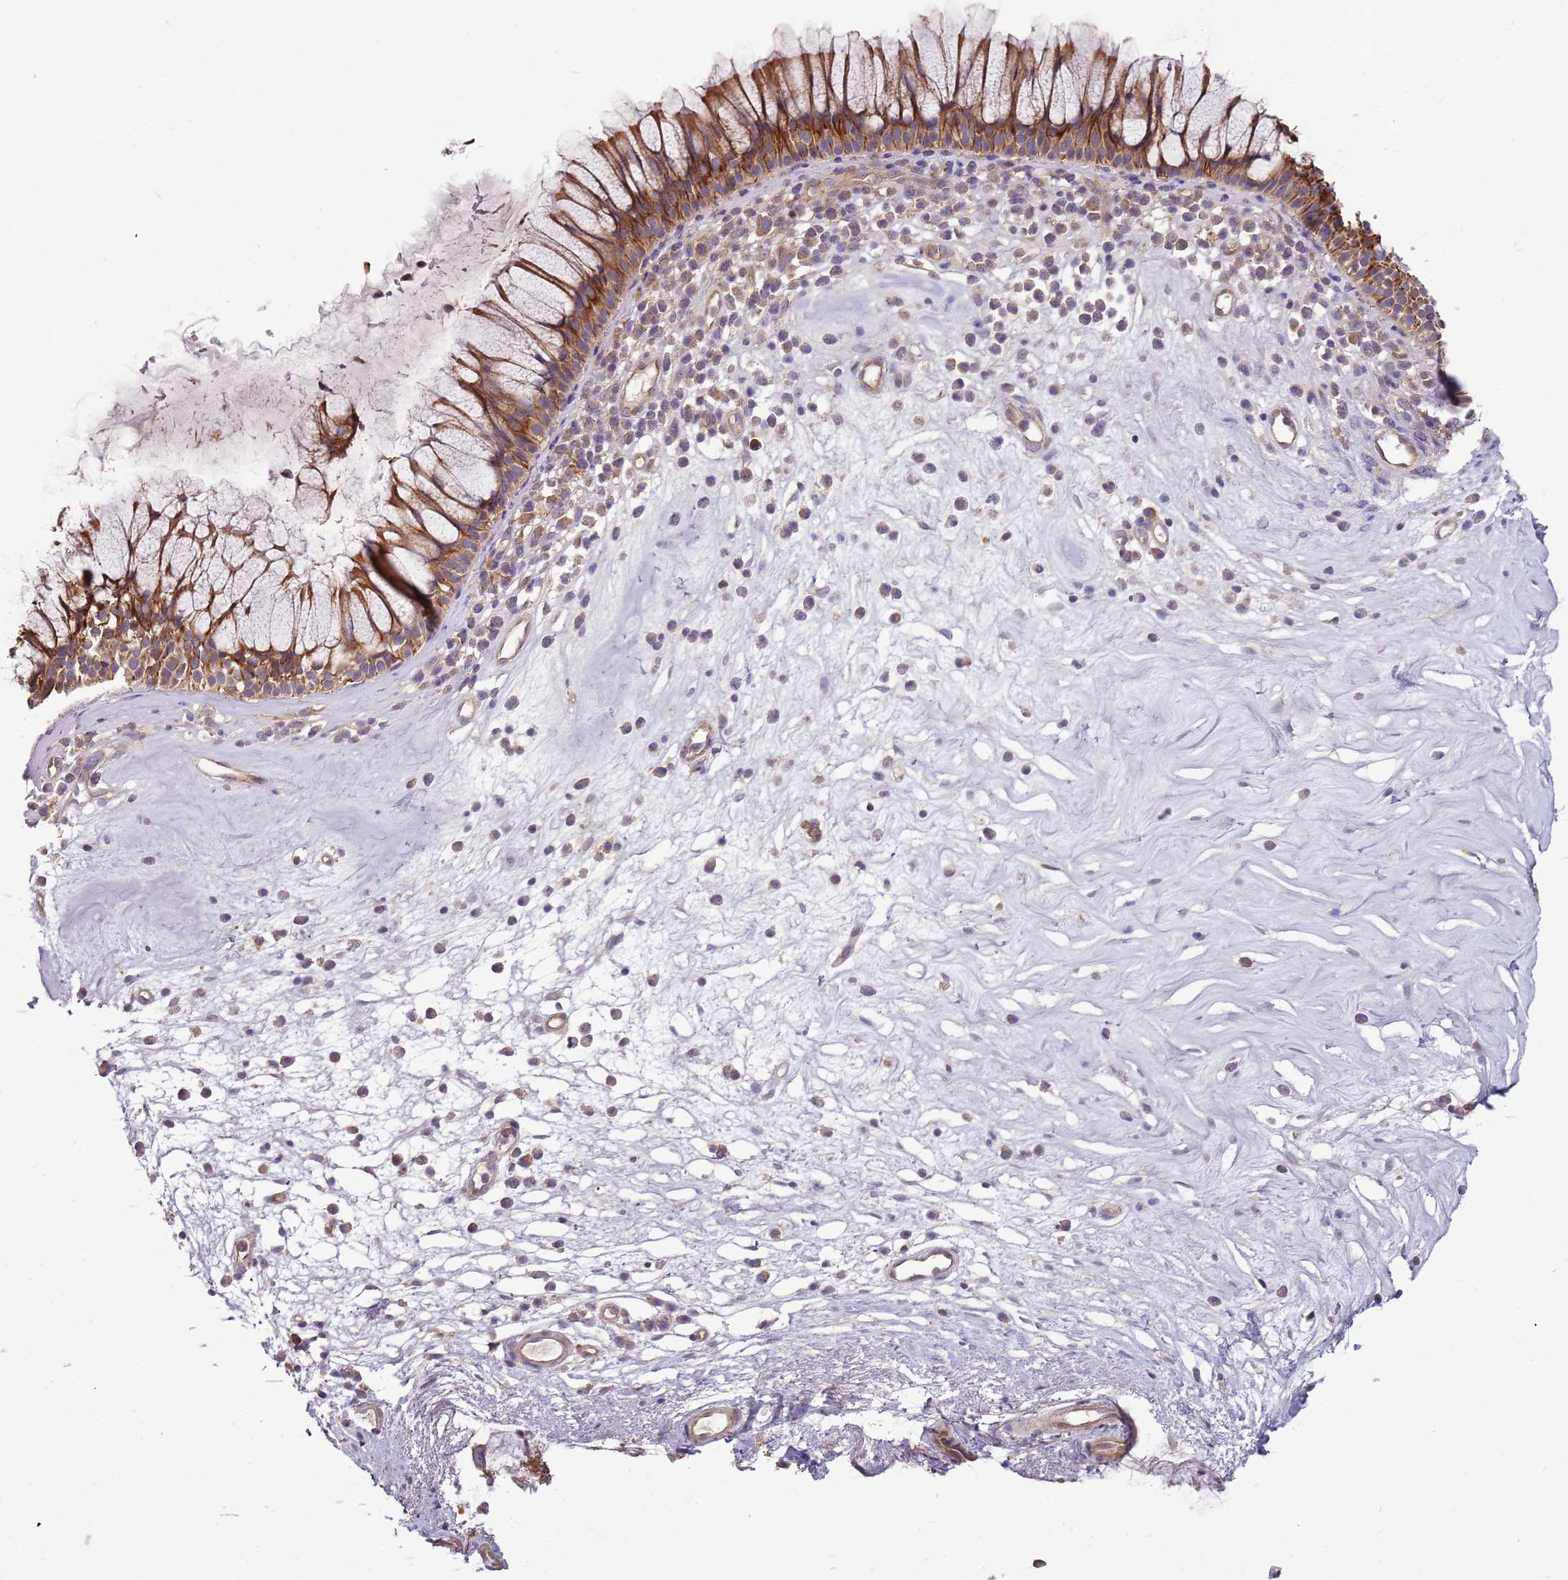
{"staining": {"intensity": "strong", "quantity": ">75%", "location": "cytoplasmic/membranous"}, "tissue": "nasopharynx", "cell_type": "Respiratory epithelial cells", "image_type": "normal", "snomed": [{"axis": "morphology", "description": "Normal tissue, NOS"}, {"axis": "morphology", "description": "Inflammation, NOS"}, {"axis": "topography", "description": "Nasopharynx"}], "caption": "High-power microscopy captured an immunohistochemistry photomicrograph of benign nasopharynx, revealing strong cytoplasmic/membranous expression in approximately >75% of respiratory epithelial cells.", "gene": "WASHC4", "patient": {"sex": "male", "age": 70}}